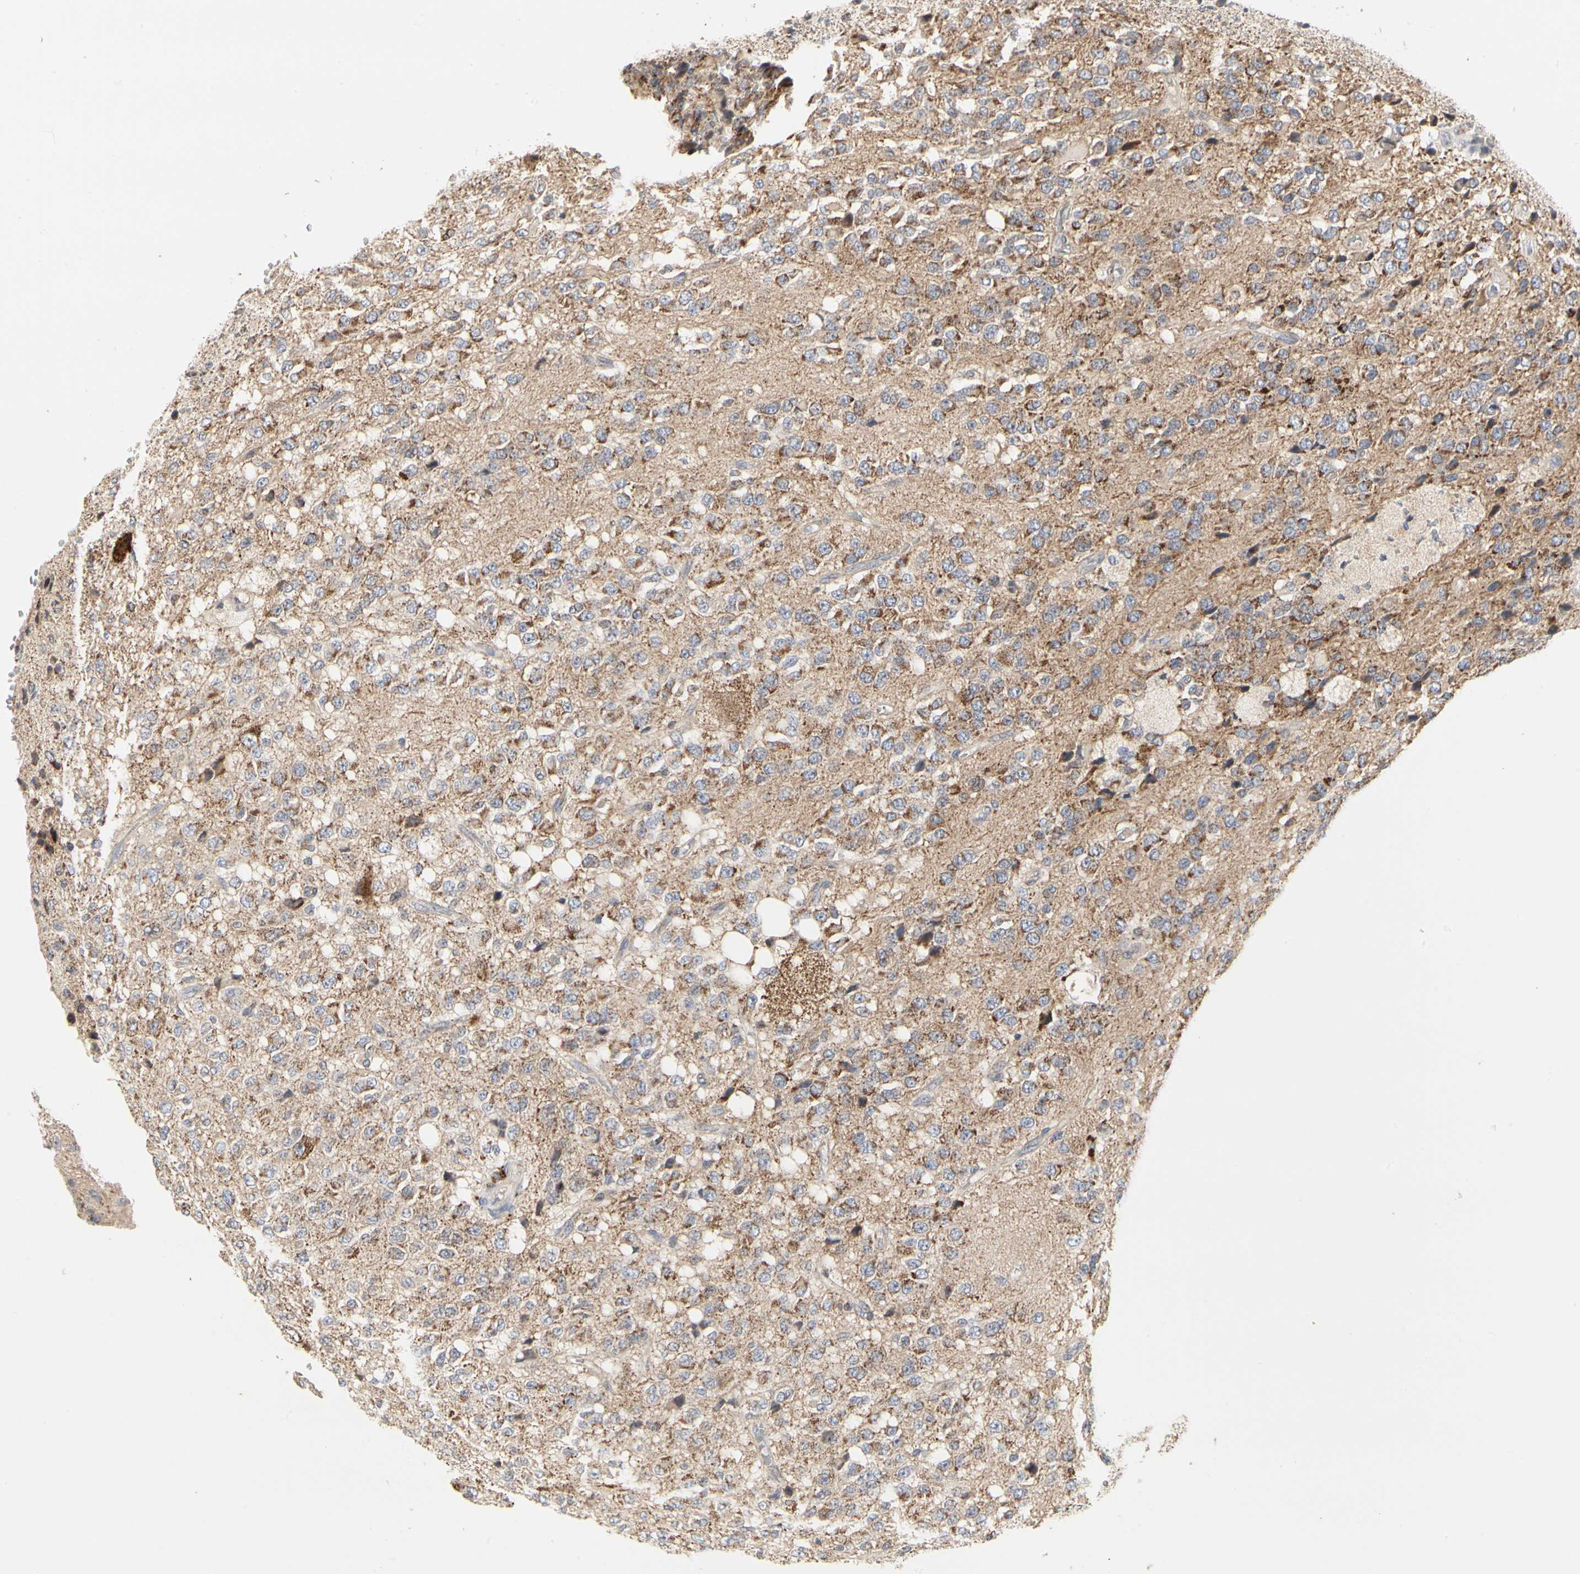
{"staining": {"intensity": "moderate", "quantity": "25%-75%", "location": "cytoplasmic/membranous"}, "tissue": "glioma", "cell_type": "Tumor cells", "image_type": "cancer", "snomed": [{"axis": "morphology", "description": "Glioma, malignant, High grade"}, {"axis": "topography", "description": "pancreas cauda"}], "caption": "About 25%-75% of tumor cells in human glioma reveal moderate cytoplasmic/membranous protein expression as visualized by brown immunohistochemical staining.", "gene": "TSKU", "patient": {"sex": "male", "age": 60}}